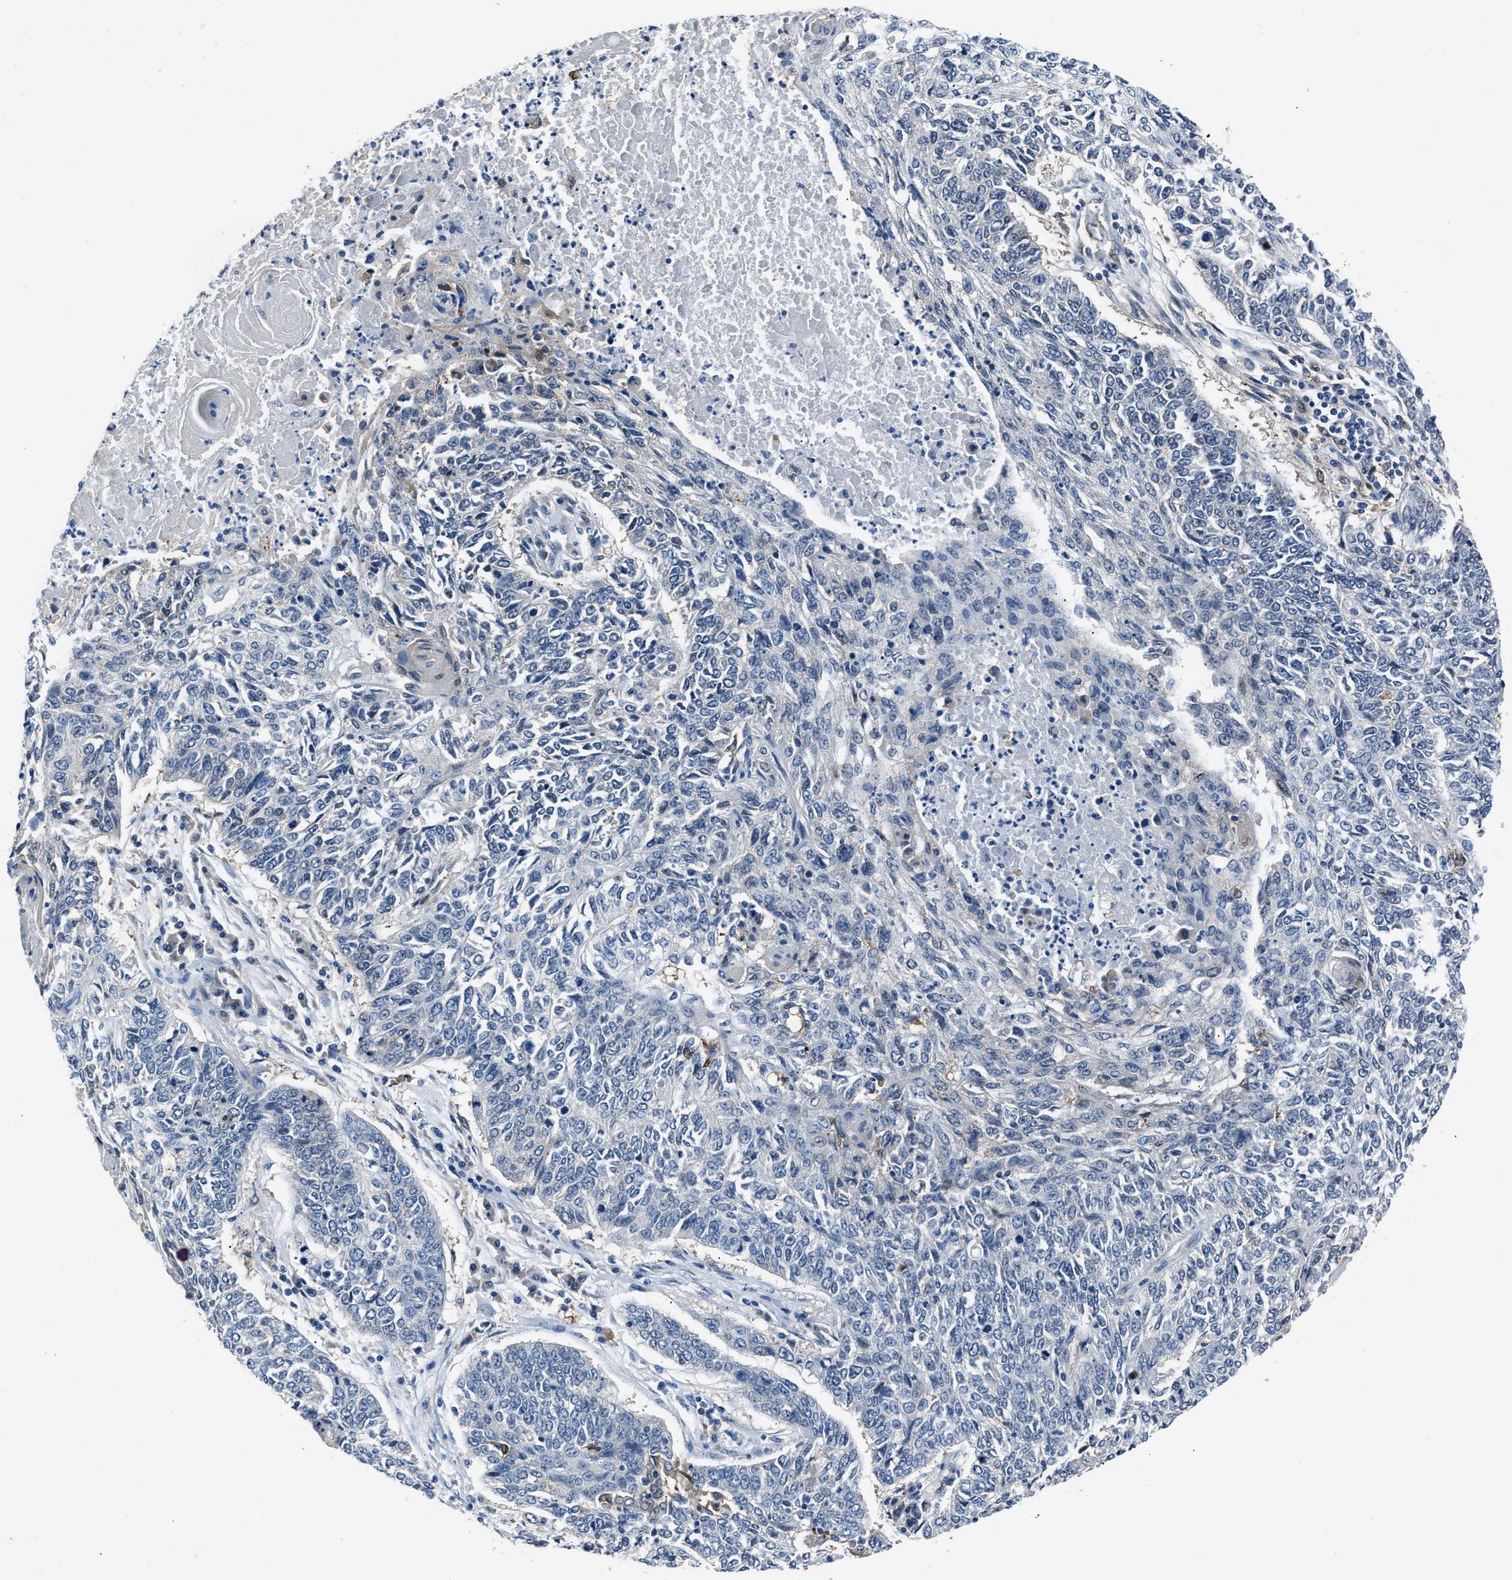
{"staining": {"intensity": "negative", "quantity": "none", "location": "none"}, "tissue": "lung cancer", "cell_type": "Tumor cells", "image_type": "cancer", "snomed": [{"axis": "morphology", "description": "Normal tissue, NOS"}, {"axis": "morphology", "description": "Squamous cell carcinoma, NOS"}, {"axis": "topography", "description": "Cartilage tissue"}, {"axis": "topography", "description": "Bronchus"}, {"axis": "topography", "description": "Lung"}], "caption": "DAB immunohistochemical staining of human lung cancer (squamous cell carcinoma) reveals no significant positivity in tumor cells.", "gene": "PPA1", "patient": {"sex": "female", "age": 49}}